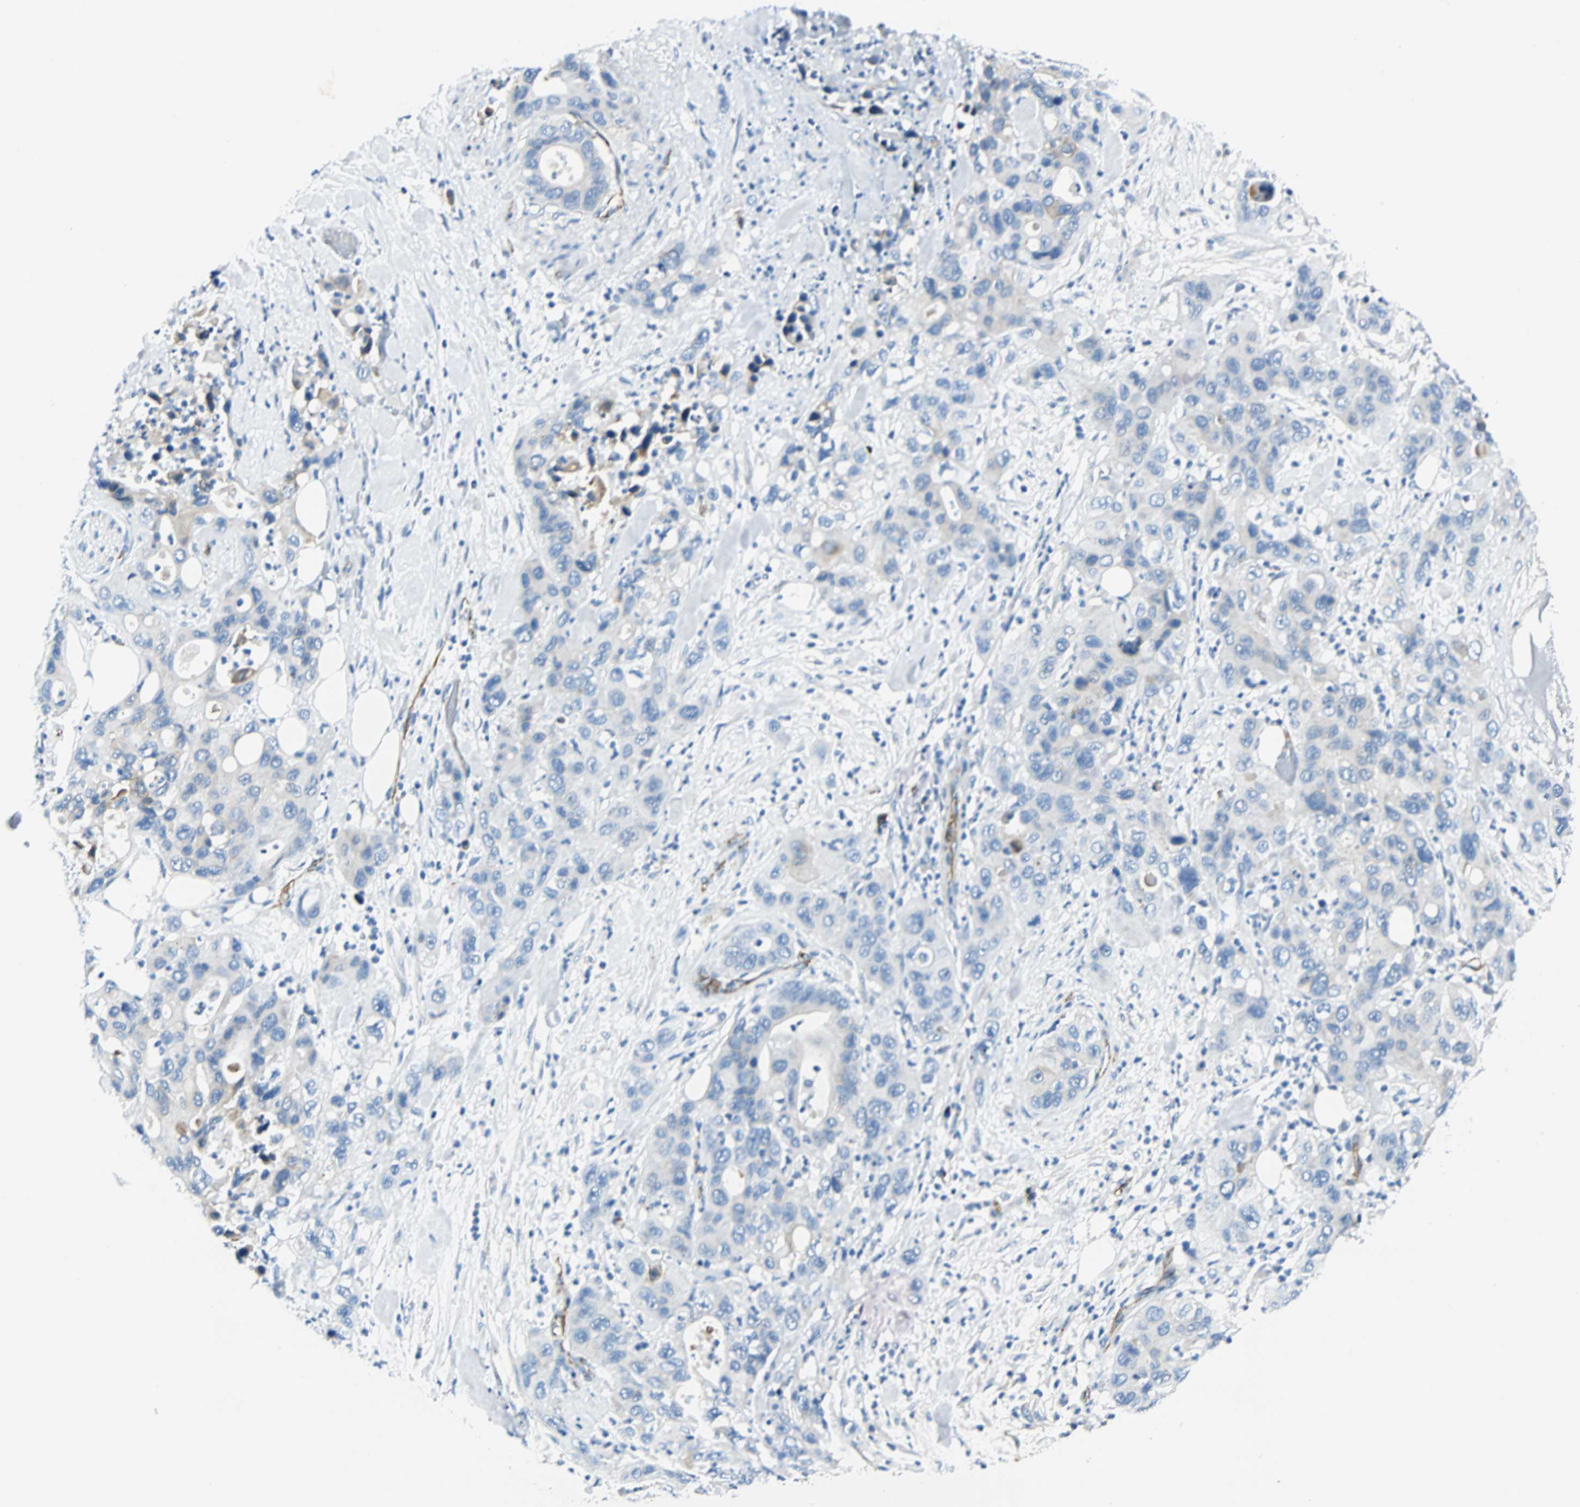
{"staining": {"intensity": "weak", "quantity": "25%-75%", "location": "cytoplasmic/membranous"}, "tissue": "pancreatic cancer", "cell_type": "Tumor cells", "image_type": "cancer", "snomed": [{"axis": "morphology", "description": "Adenocarcinoma, NOS"}, {"axis": "topography", "description": "Pancreas"}], "caption": "A brown stain shows weak cytoplasmic/membranous expression of a protein in pancreatic cancer (adenocarcinoma) tumor cells.", "gene": "VPS9D1", "patient": {"sex": "female", "age": 71}}